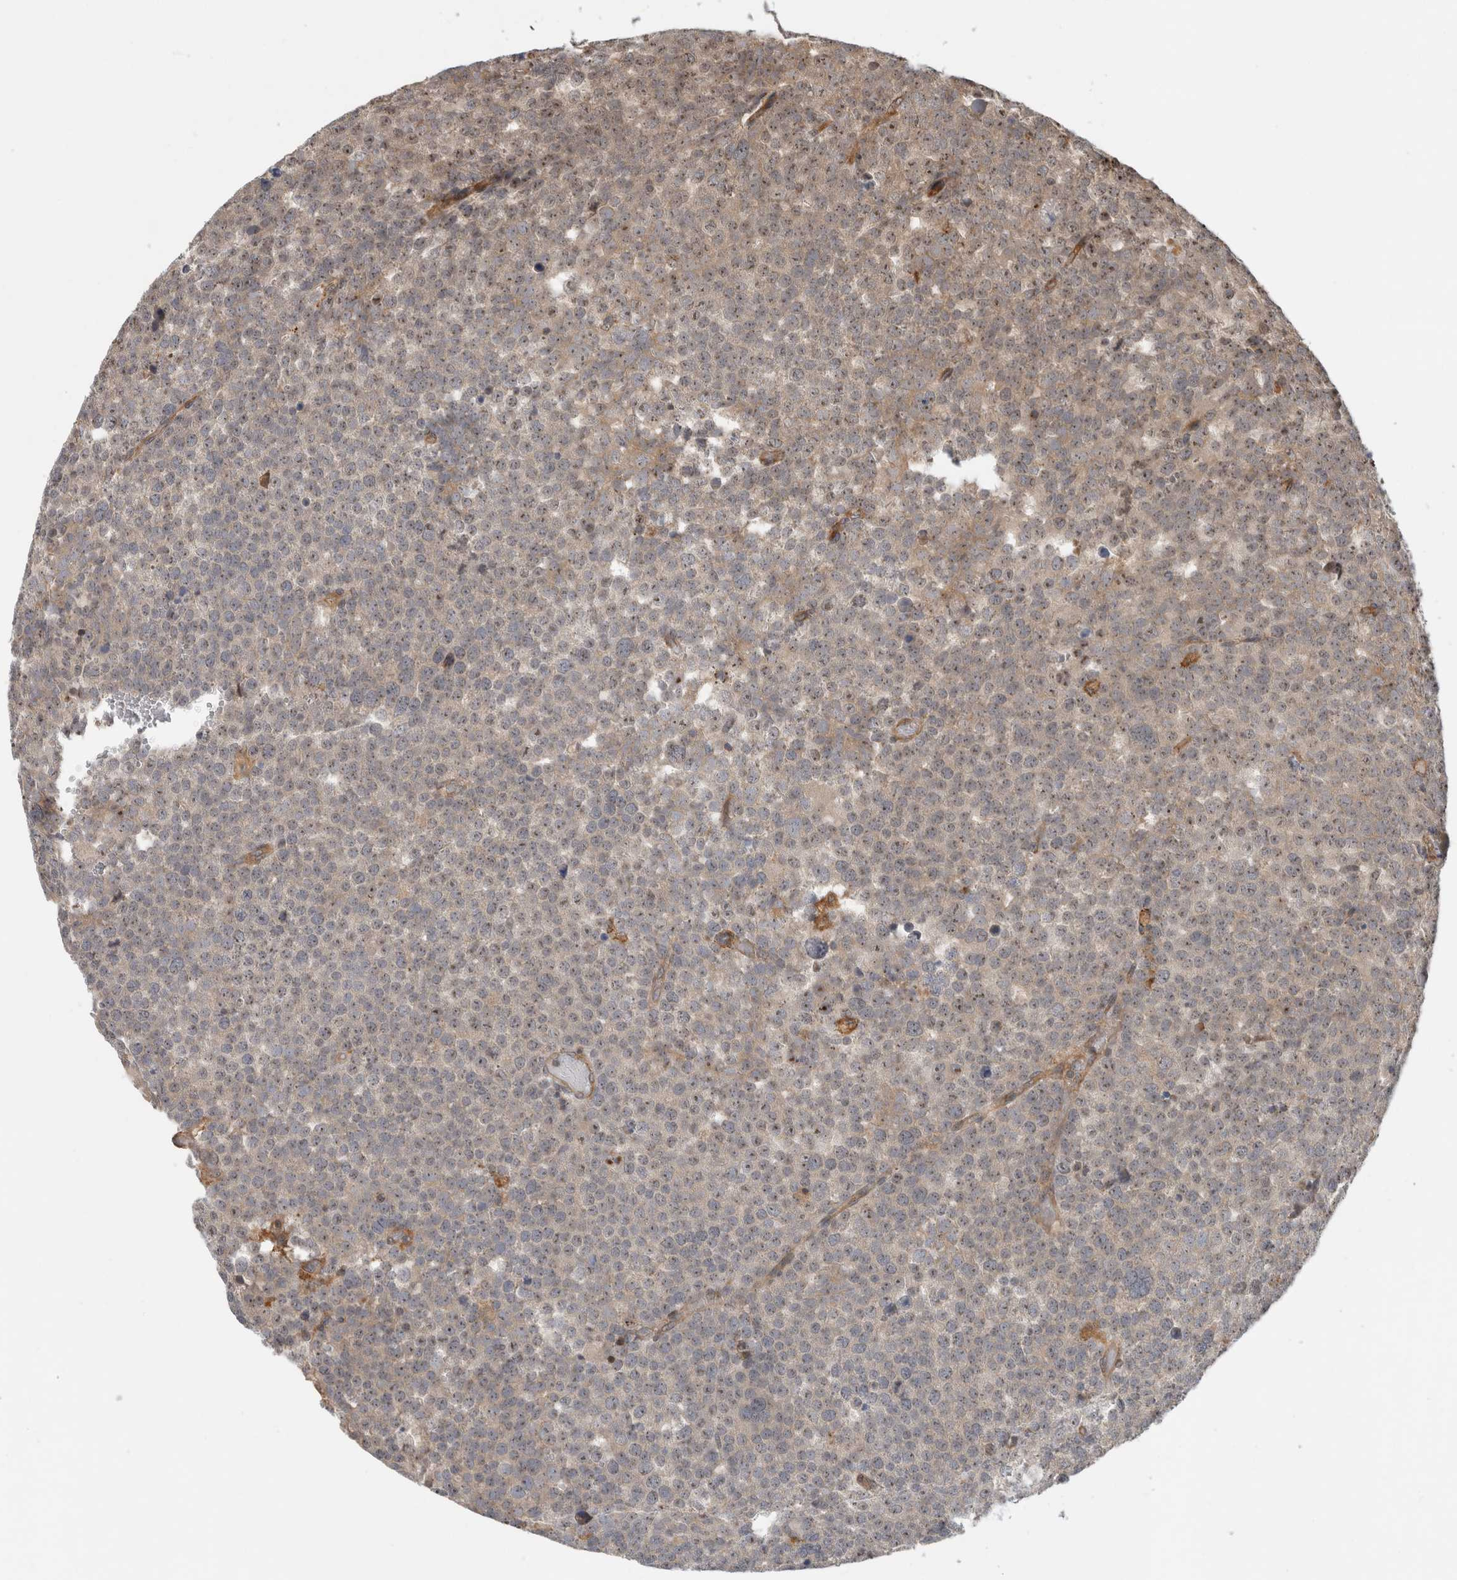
{"staining": {"intensity": "weak", "quantity": ">75%", "location": "nuclear"}, "tissue": "testis cancer", "cell_type": "Tumor cells", "image_type": "cancer", "snomed": [{"axis": "morphology", "description": "Seminoma, NOS"}, {"axis": "topography", "description": "Testis"}], "caption": "Approximately >75% of tumor cells in testis cancer exhibit weak nuclear protein positivity as visualized by brown immunohistochemical staining.", "gene": "WASF2", "patient": {"sex": "male", "age": 71}}